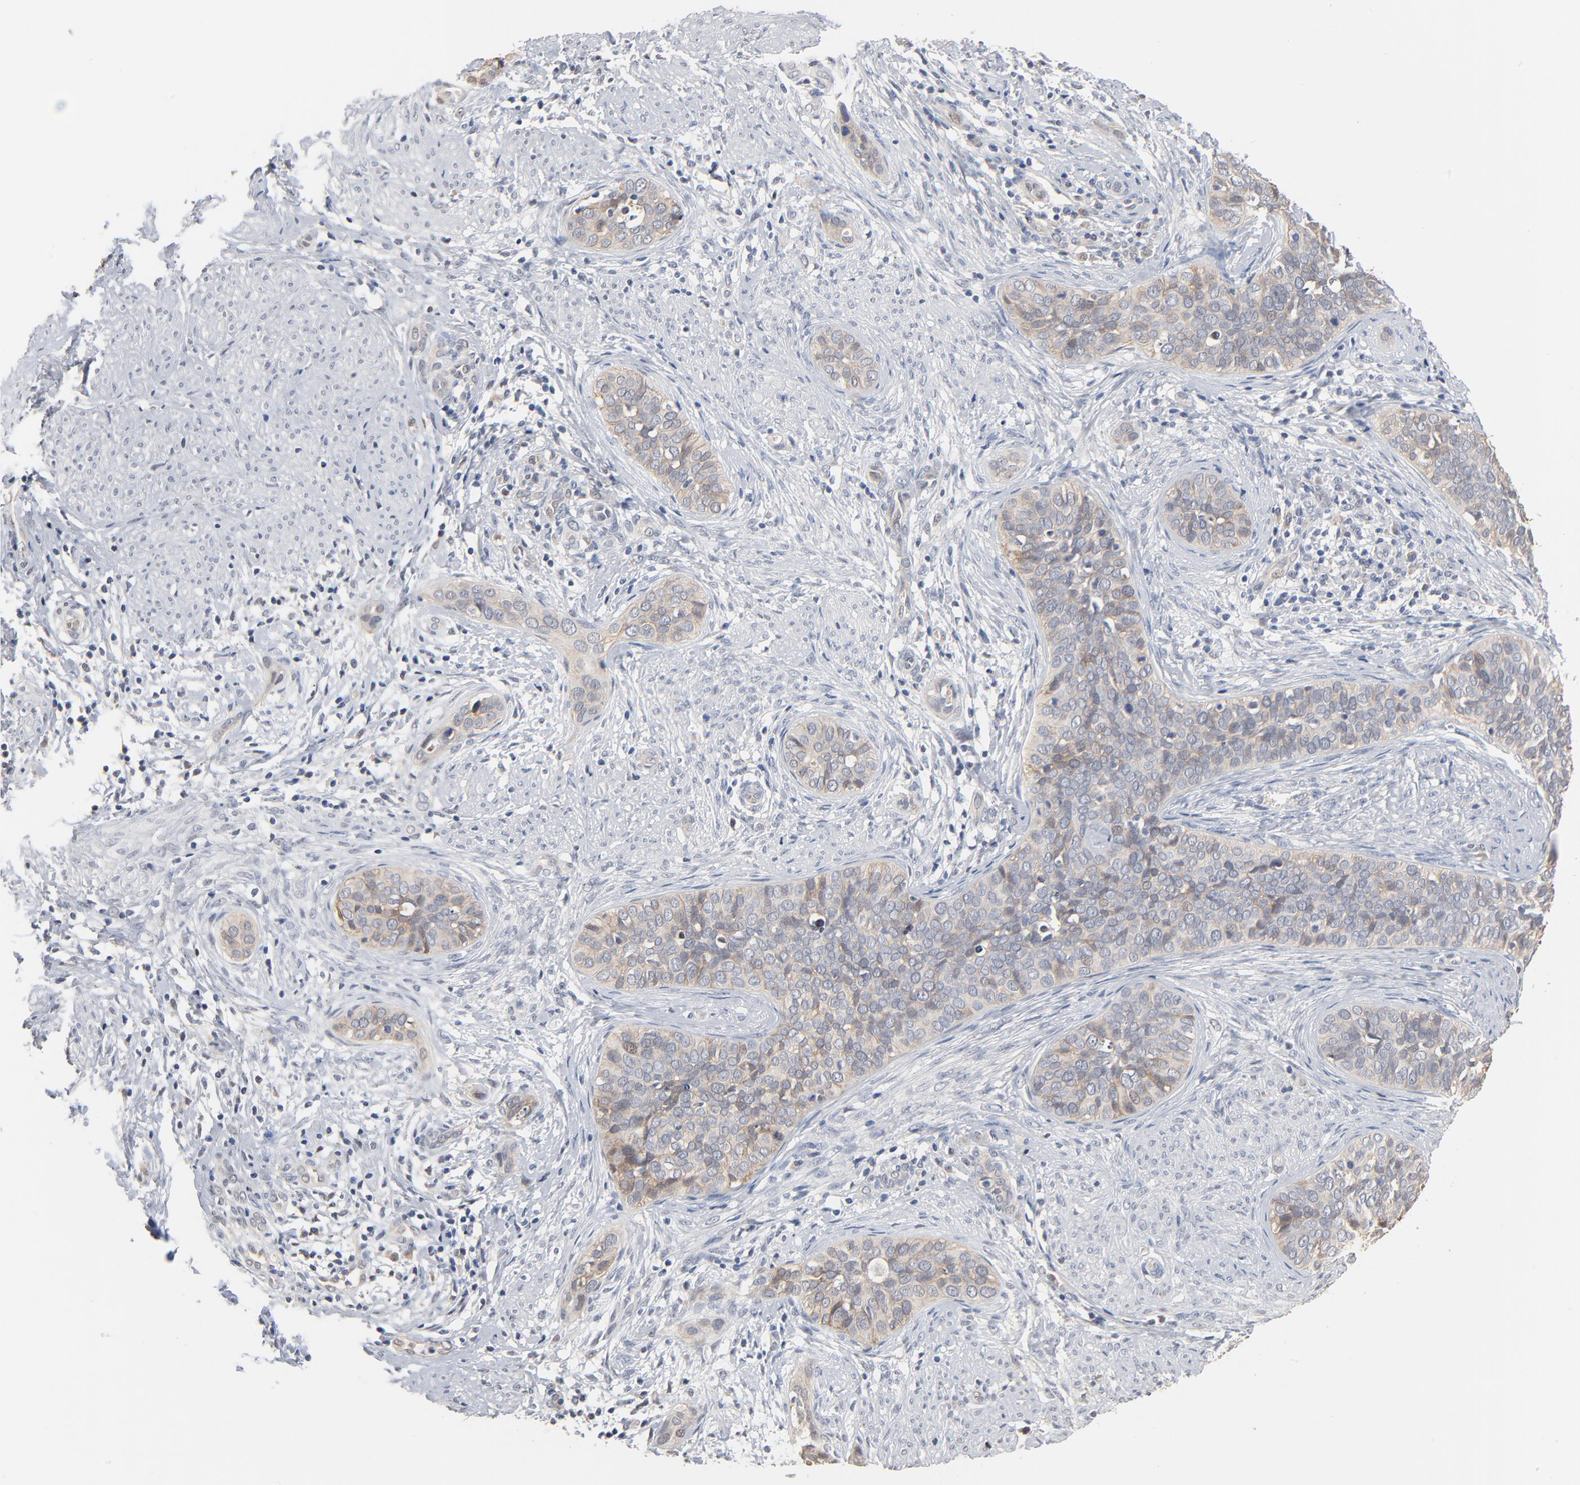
{"staining": {"intensity": "weak", "quantity": ">75%", "location": "cytoplasmic/membranous"}, "tissue": "cervical cancer", "cell_type": "Tumor cells", "image_type": "cancer", "snomed": [{"axis": "morphology", "description": "Squamous cell carcinoma, NOS"}, {"axis": "topography", "description": "Cervix"}], "caption": "The micrograph exhibits staining of squamous cell carcinoma (cervical), revealing weak cytoplasmic/membranous protein expression (brown color) within tumor cells.", "gene": "EPCAM", "patient": {"sex": "female", "age": 31}}